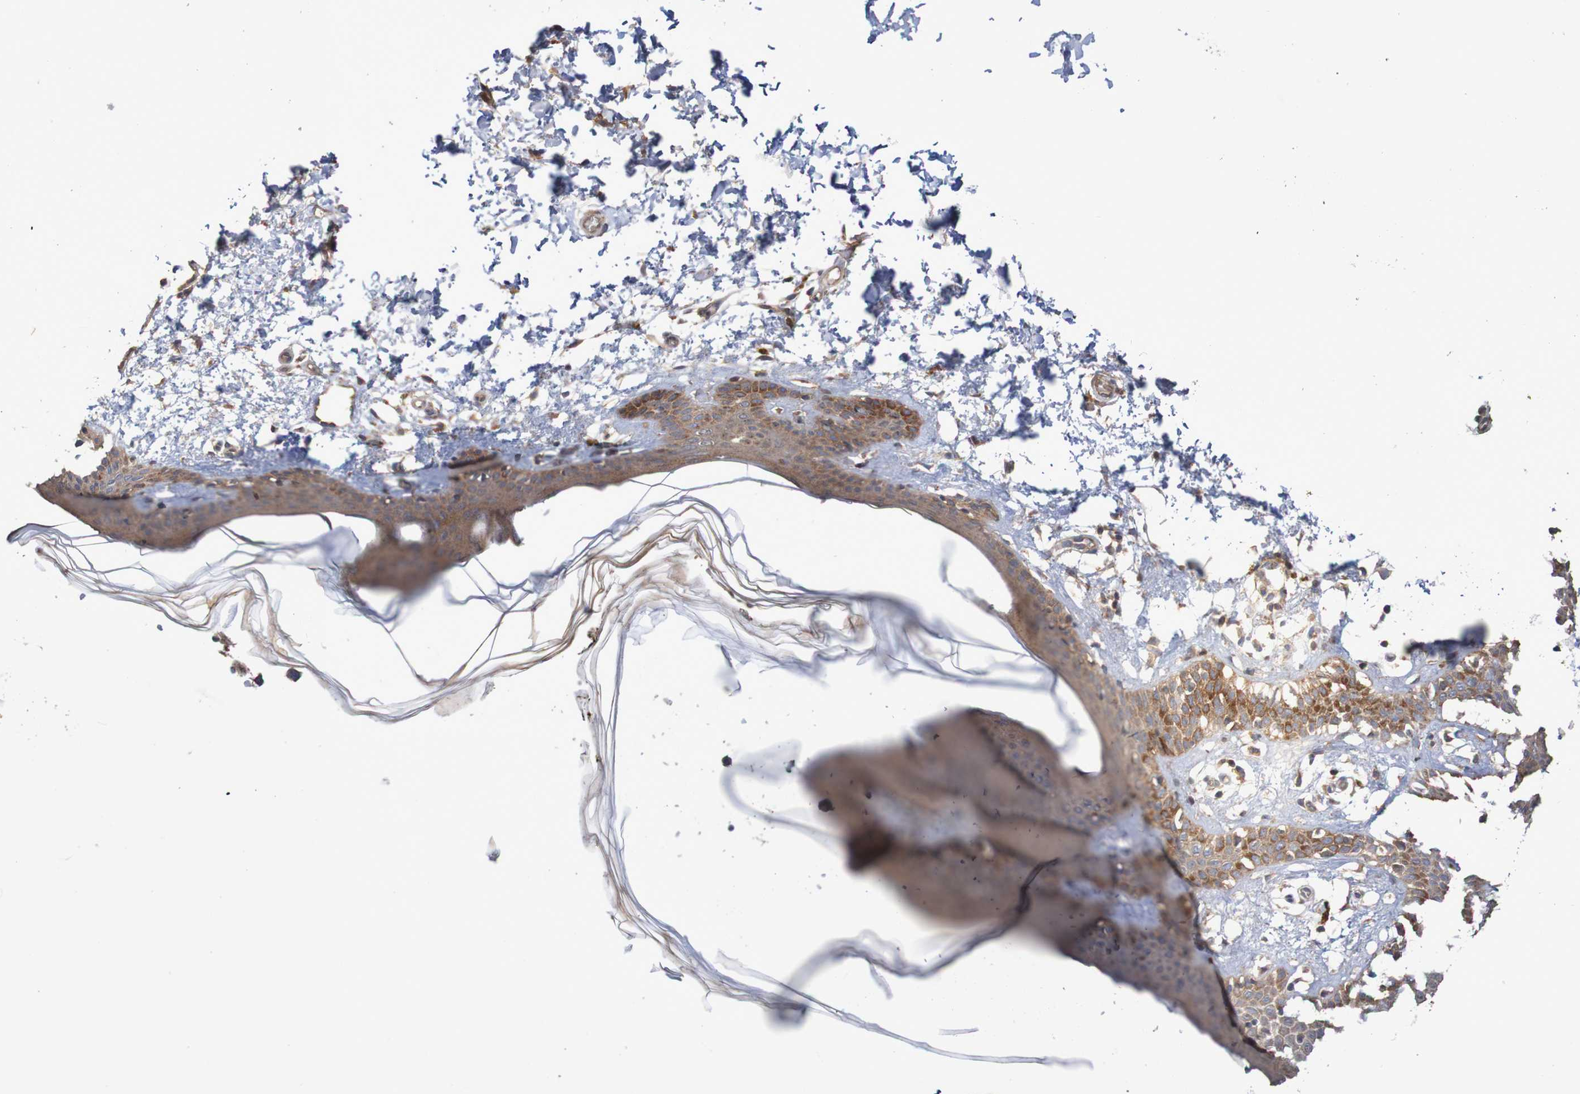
{"staining": {"intensity": "moderate", "quantity": ">75%", "location": "cytoplasmic/membranous"}, "tissue": "skin", "cell_type": "Fibroblasts", "image_type": "normal", "snomed": [{"axis": "morphology", "description": "Normal tissue, NOS"}, {"axis": "topography", "description": "Skin"}], "caption": "High-magnification brightfield microscopy of benign skin stained with DAB (3,3'-diaminobenzidine) (brown) and counterstained with hematoxylin (blue). fibroblasts exhibit moderate cytoplasmic/membranous expression is identified in approximately>75% of cells. (Stains: DAB (3,3'-diaminobenzidine) in brown, nuclei in blue, Microscopy: brightfield microscopy at high magnification).", "gene": "PHYH", "patient": {"sex": "male", "age": 53}}